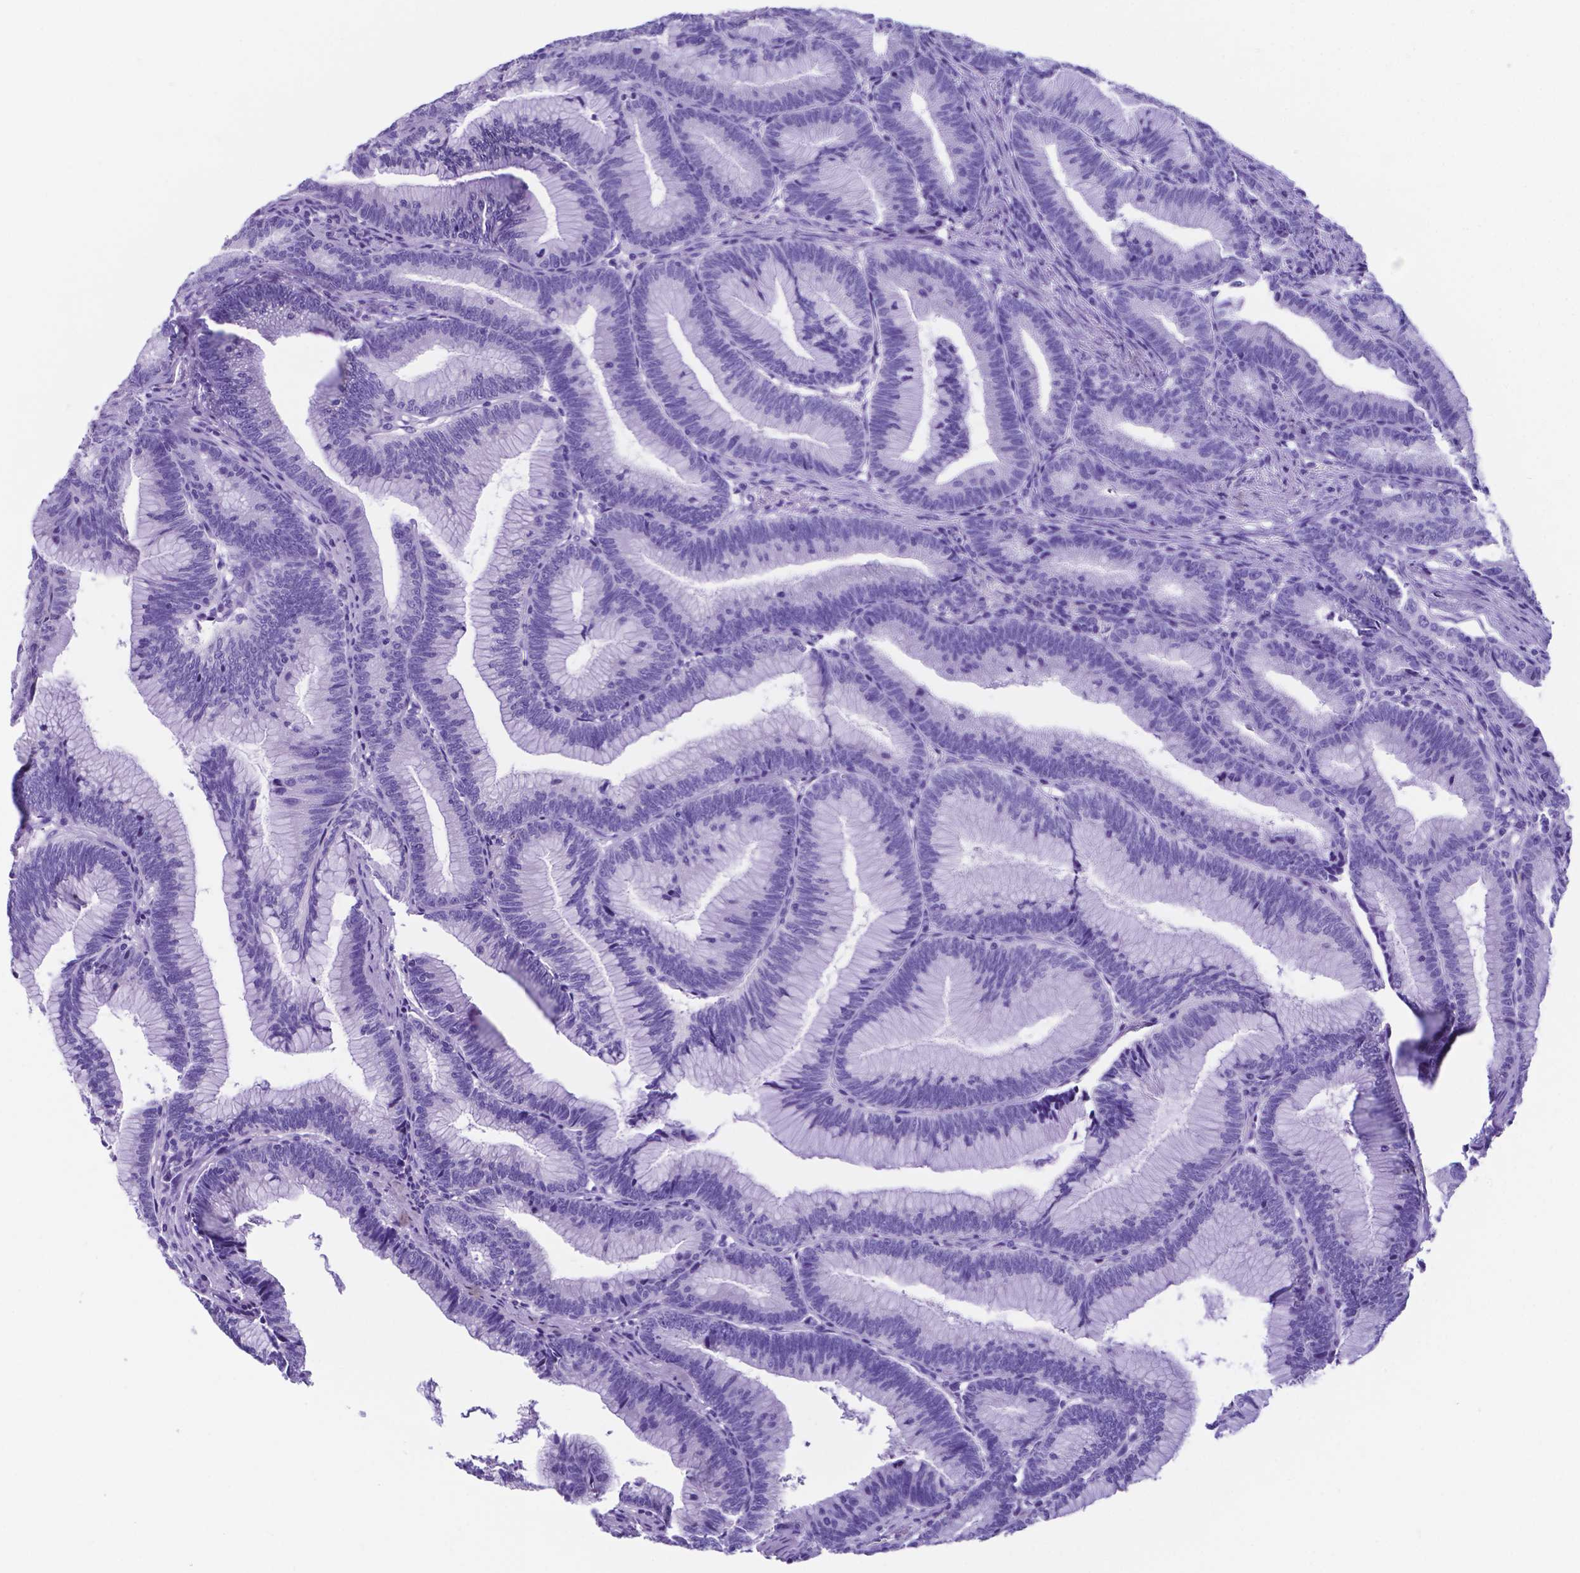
{"staining": {"intensity": "negative", "quantity": "none", "location": "none"}, "tissue": "colorectal cancer", "cell_type": "Tumor cells", "image_type": "cancer", "snomed": [{"axis": "morphology", "description": "Adenocarcinoma, NOS"}, {"axis": "topography", "description": "Colon"}], "caption": "Colorectal cancer (adenocarcinoma) was stained to show a protein in brown. There is no significant positivity in tumor cells.", "gene": "DNAAF8", "patient": {"sex": "female", "age": 78}}